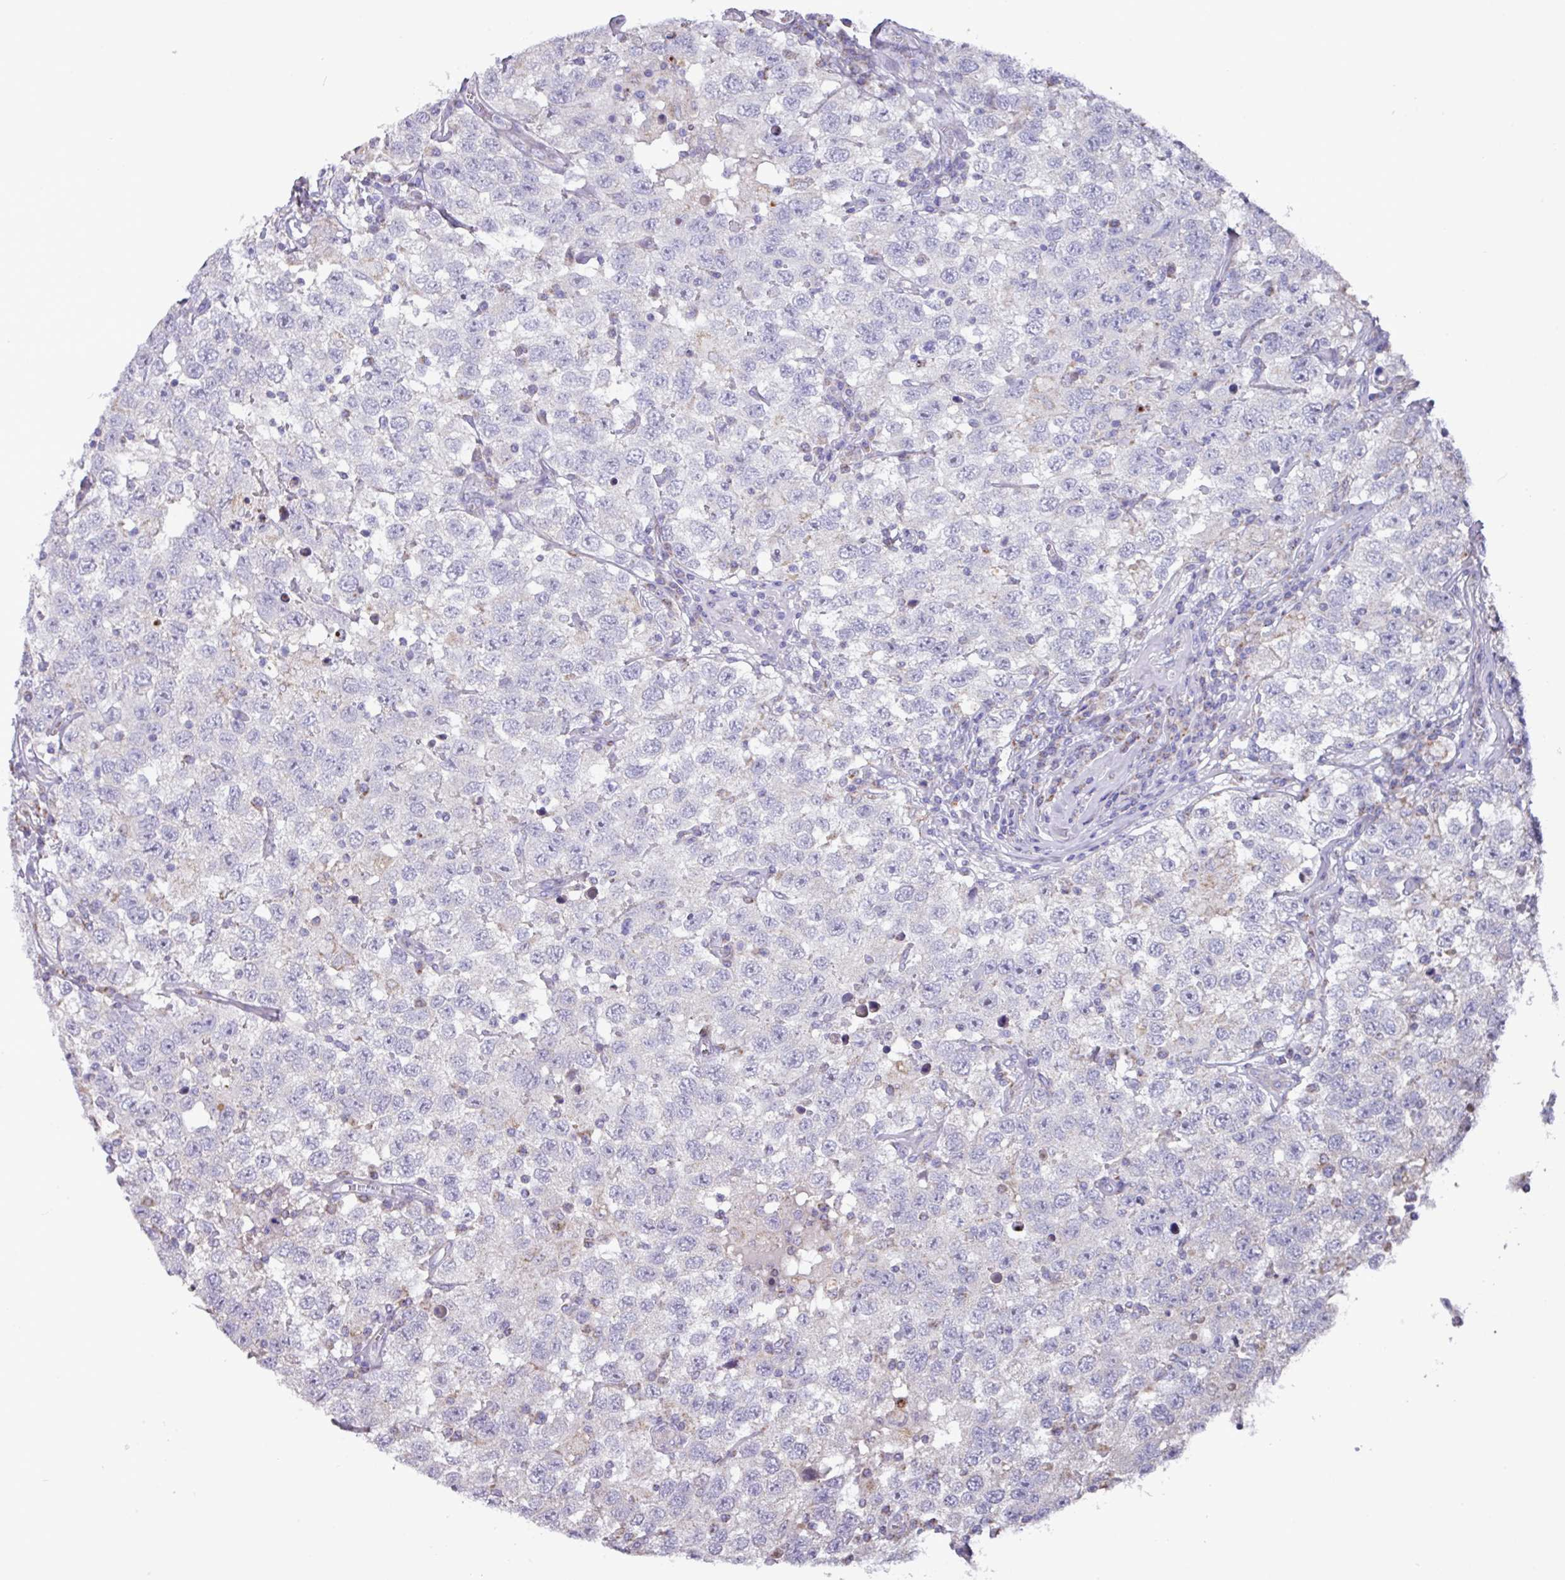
{"staining": {"intensity": "negative", "quantity": "none", "location": "none"}, "tissue": "testis cancer", "cell_type": "Tumor cells", "image_type": "cancer", "snomed": [{"axis": "morphology", "description": "Seminoma, NOS"}, {"axis": "topography", "description": "Testis"}], "caption": "DAB (3,3'-diaminobenzidine) immunohistochemical staining of human testis seminoma reveals no significant positivity in tumor cells.", "gene": "MT-ND4", "patient": {"sex": "male", "age": 41}}